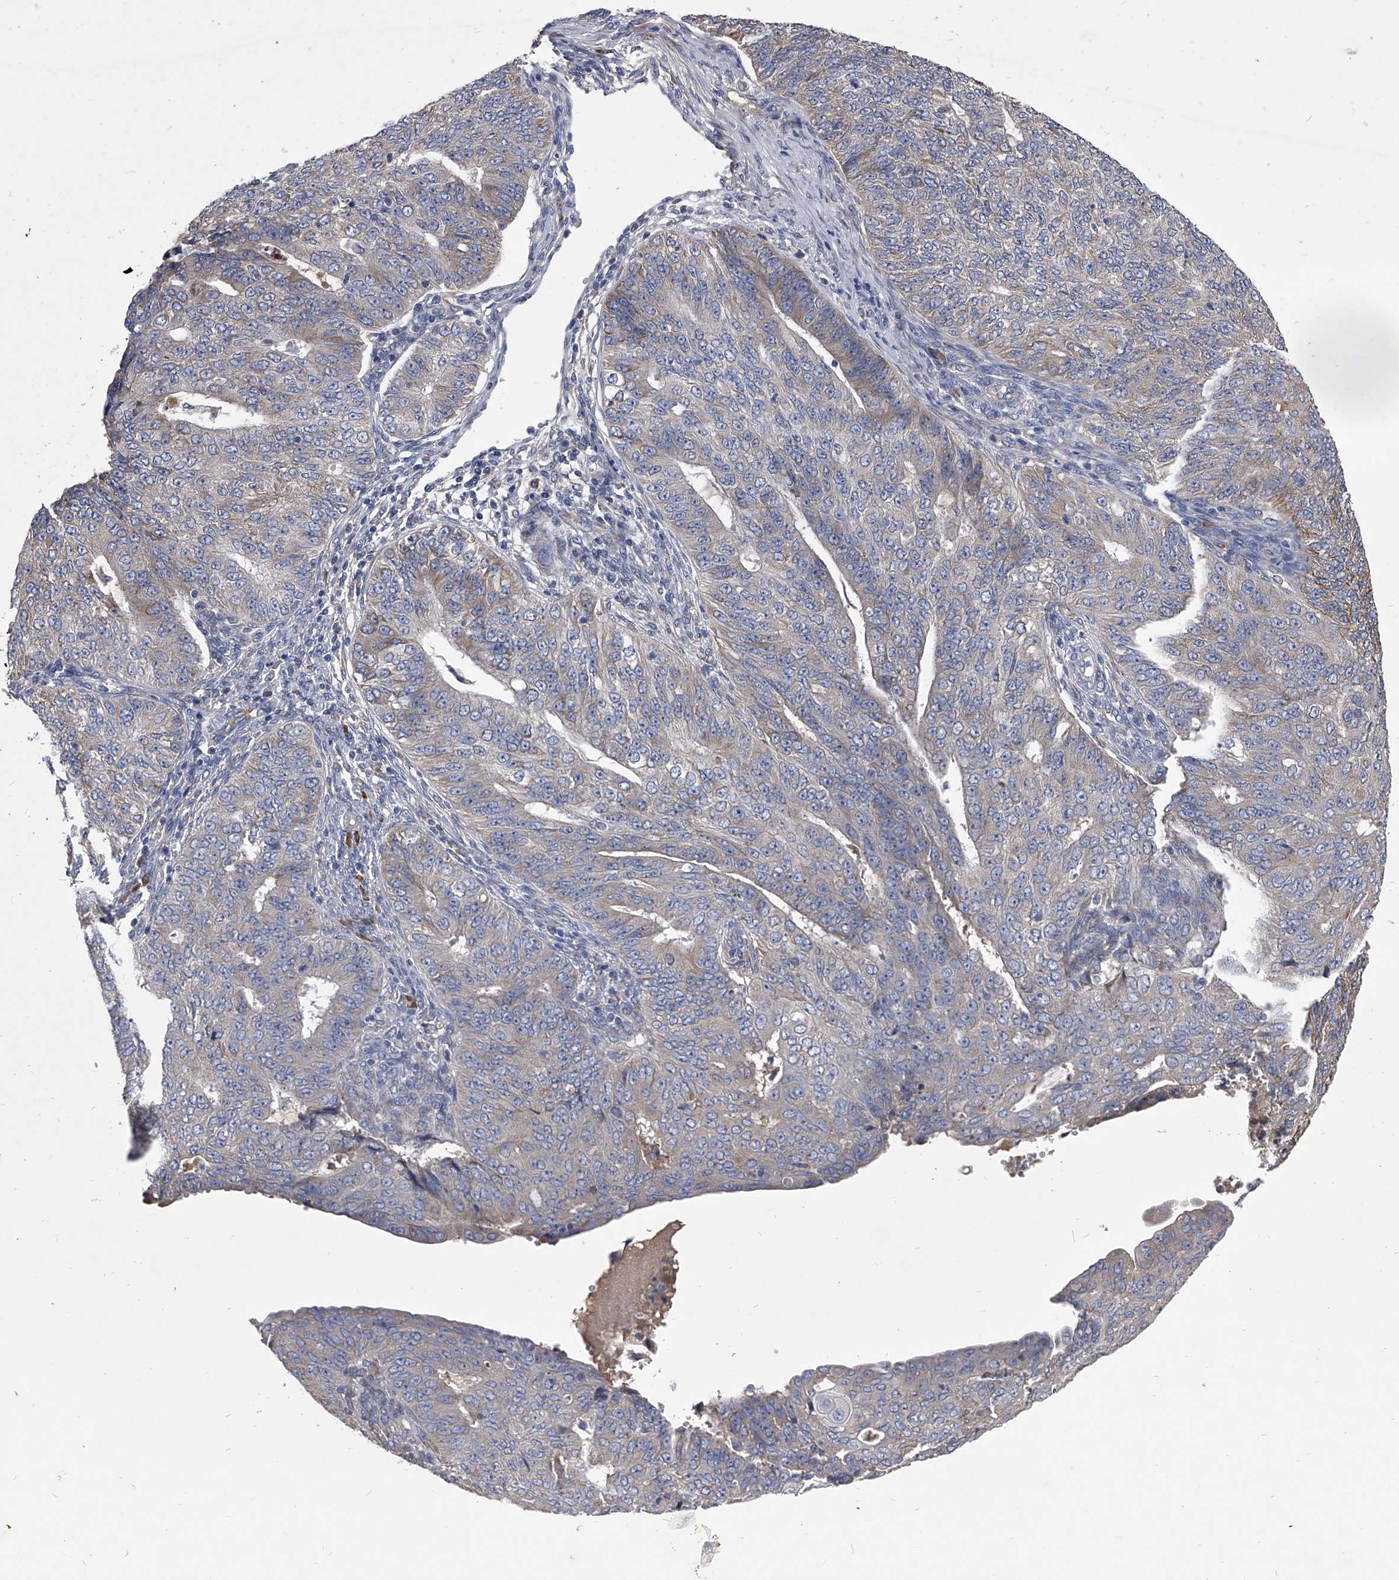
{"staining": {"intensity": "weak", "quantity": "<25%", "location": "cytoplasmic/membranous"}, "tissue": "endometrial cancer", "cell_type": "Tumor cells", "image_type": "cancer", "snomed": [{"axis": "morphology", "description": "Adenocarcinoma, NOS"}, {"axis": "topography", "description": "Endometrium"}], "caption": "IHC image of endometrial cancer stained for a protein (brown), which exhibits no positivity in tumor cells.", "gene": "CCR4", "patient": {"sex": "female", "age": 32}}